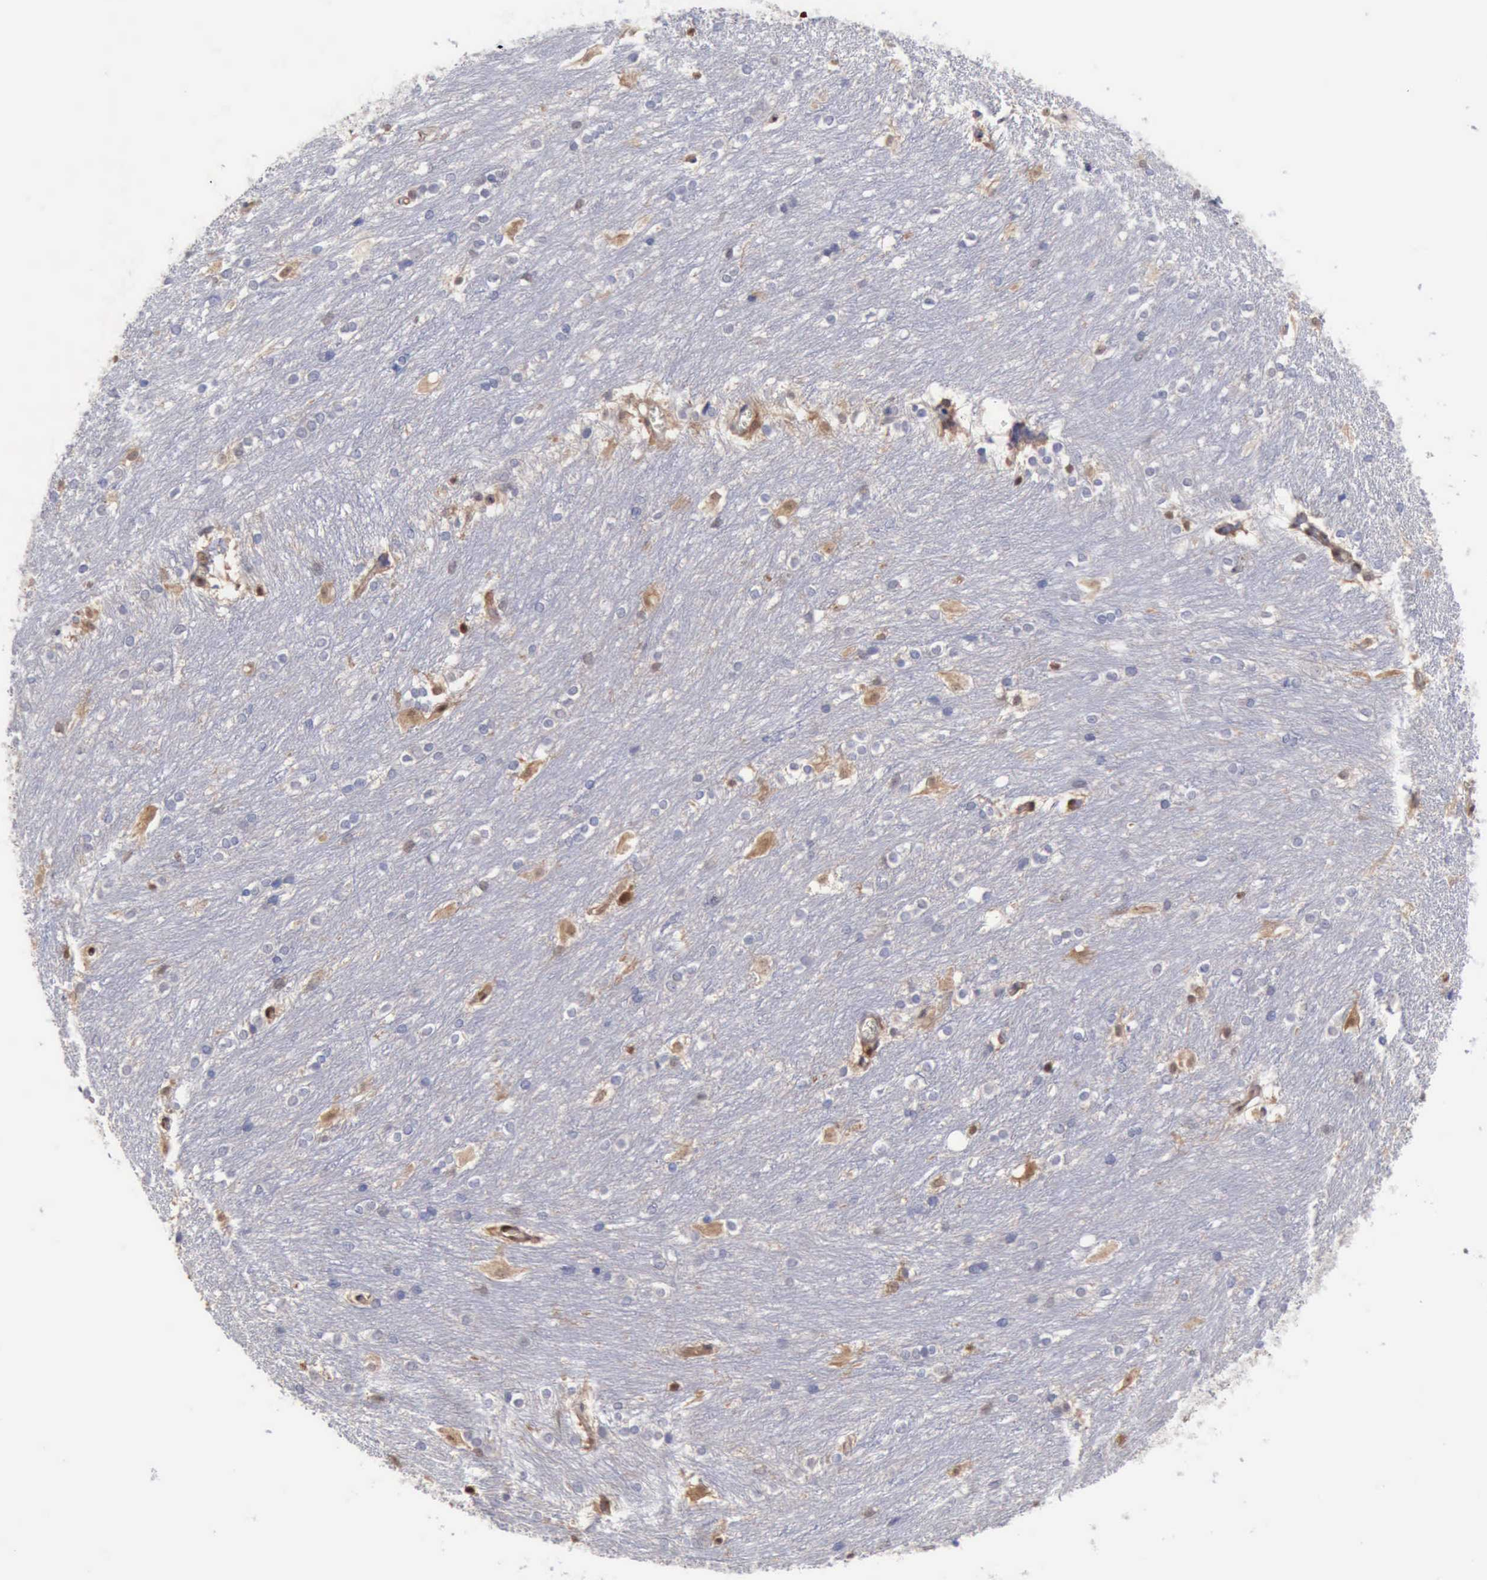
{"staining": {"intensity": "weak", "quantity": "<25%", "location": "cytoplasmic/membranous,nuclear"}, "tissue": "caudate", "cell_type": "Glial cells", "image_type": "normal", "snomed": [{"axis": "morphology", "description": "Normal tissue, NOS"}, {"axis": "topography", "description": "Lateral ventricle wall"}], "caption": "This is an immunohistochemistry micrograph of normal human caudate. There is no positivity in glial cells.", "gene": "STAT1", "patient": {"sex": "female", "age": 19}}